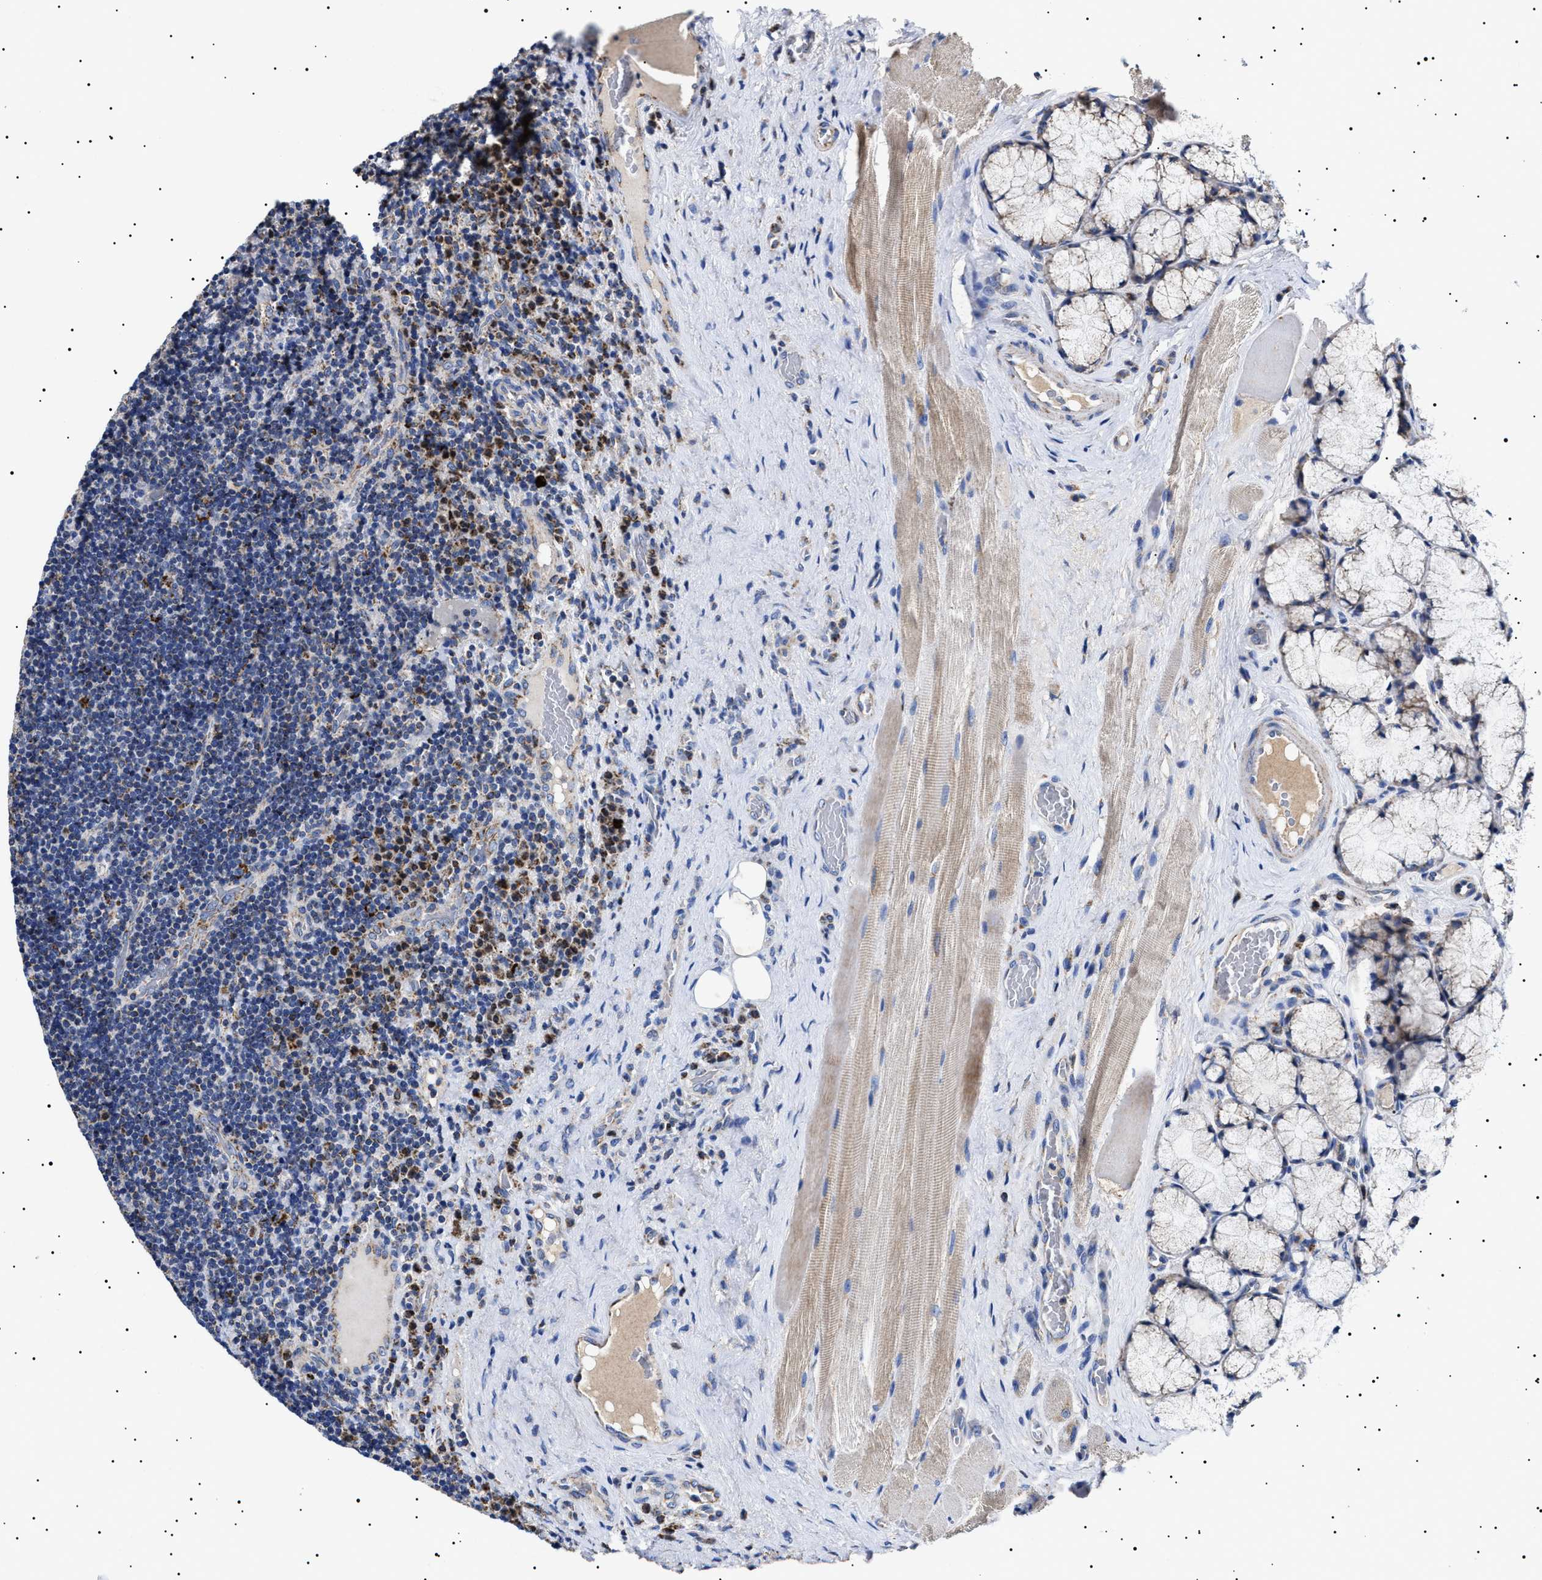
{"staining": {"intensity": "negative", "quantity": "none", "location": "none"}, "tissue": "lymphoma", "cell_type": "Tumor cells", "image_type": "cancer", "snomed": [{"axis": "morphology", "description": "Malignant lymphoma, non-Hodgkin's type, High grade"}, {"axis": "topography", "description": "Tonsil"}], "caption": "High magnification brightfield microscopy of lymphoma stained with DAB (brown) and counterstained with hematoxylin (blue): tumor cells show no significant expression.", "gene": "CHRDL2", "patient": {"sex": "female", "age": 36}}